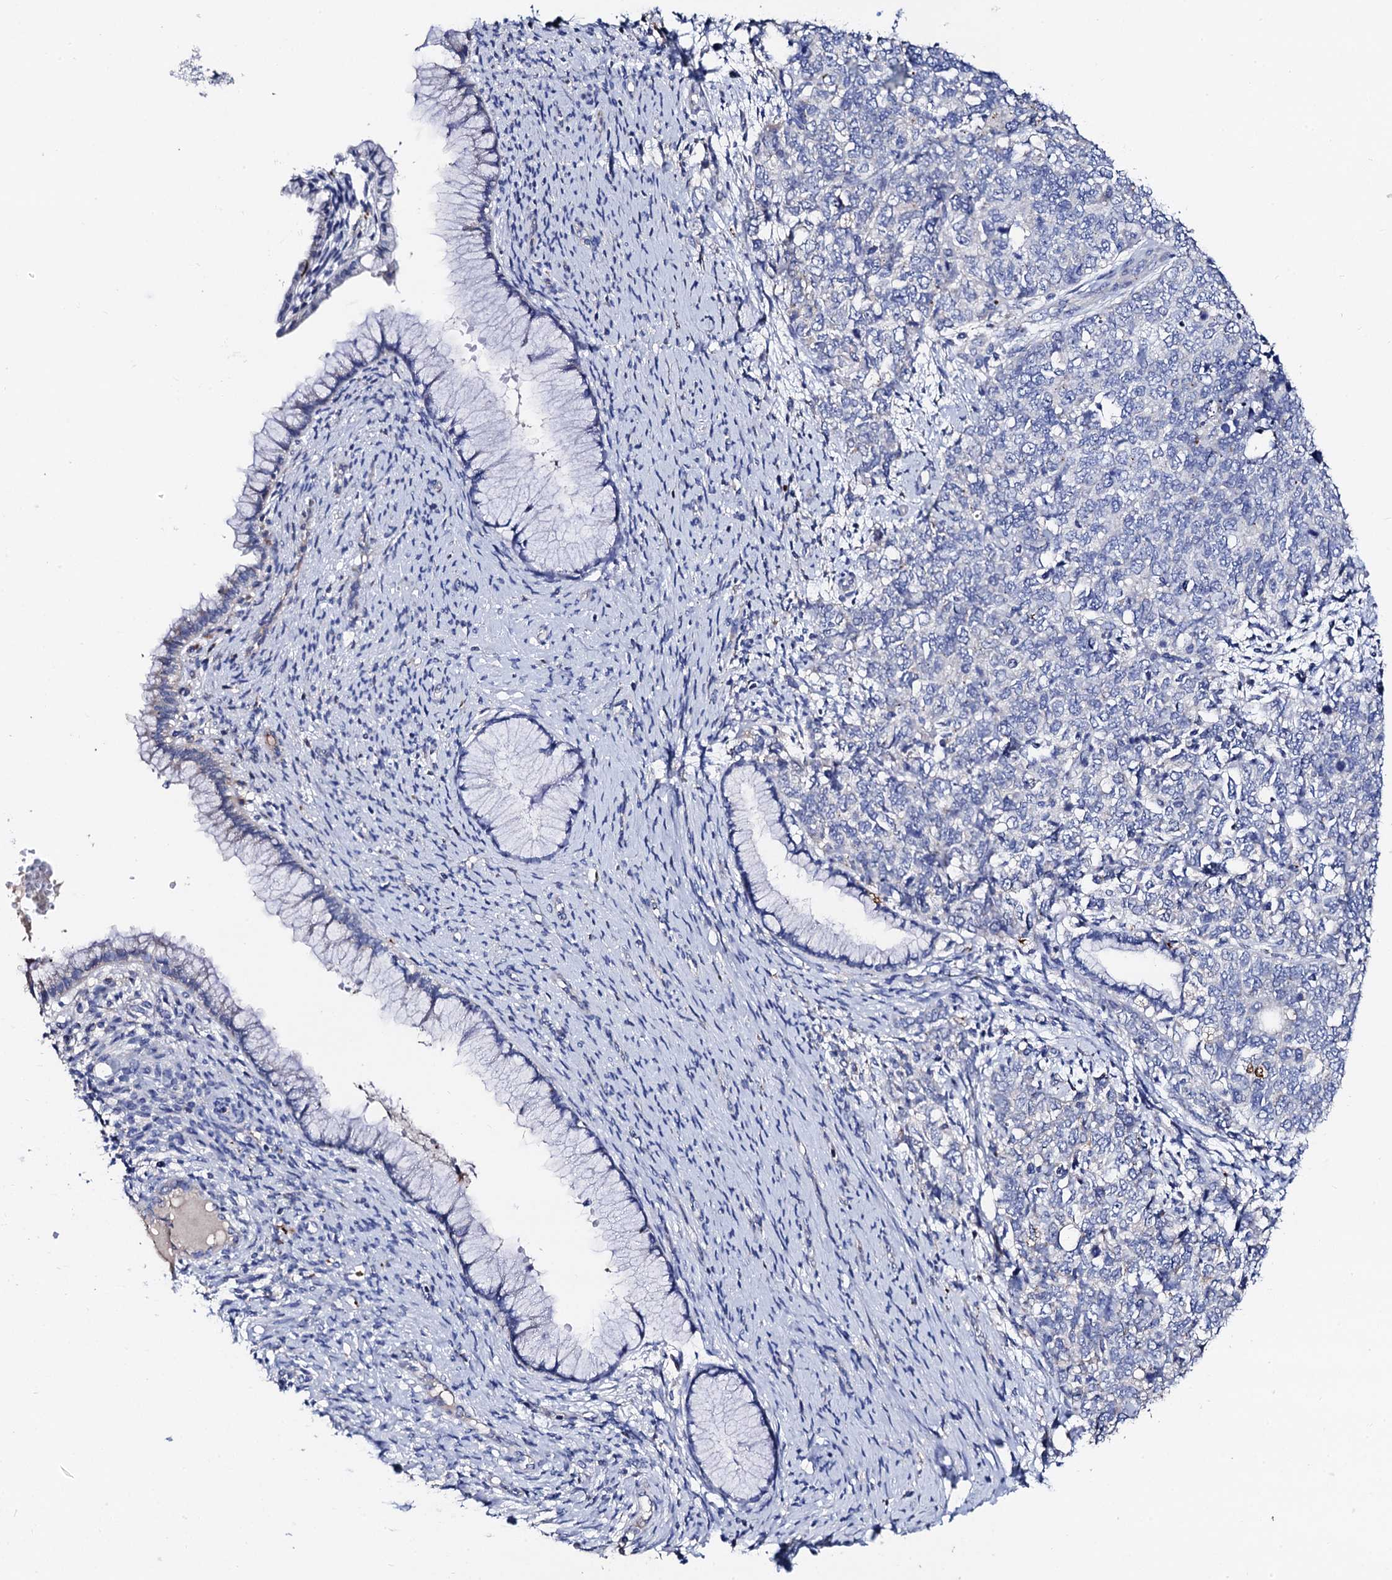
{"staining": {"intensity": "negative", "quantity": "none", "location": "none"}, "tissue": "cervical cancer", "cell_type": "Tumor cells", "image_type": "cancer", "snomed": [{"axis": "morphology", "description": "Squamous cell carcinoma, NOS"}, {"axis": "topography", "description": "Cervix"}], "caption": "Tumor cells are negative for protein expression in human cervical cancer.", "gene": "FREM3", "patient": {"sex": "female", "age": 63}}